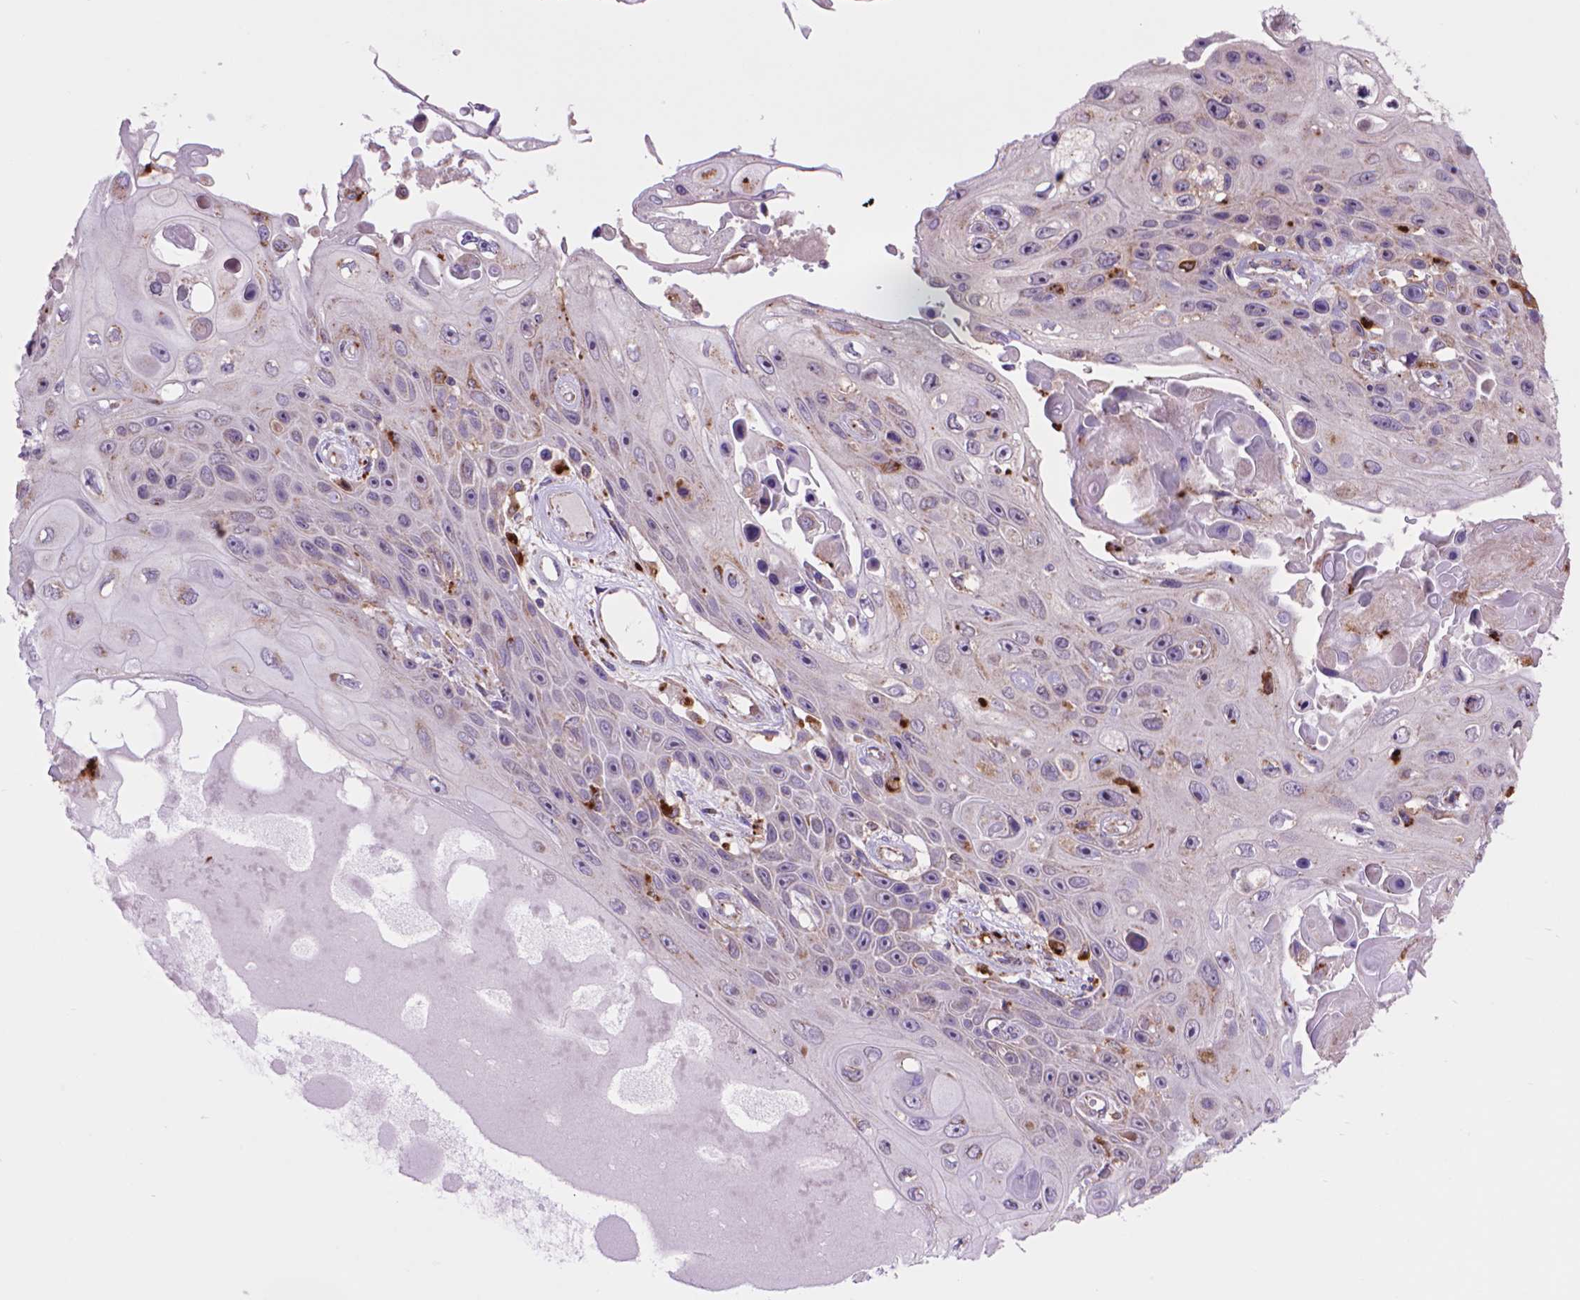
{"staining": {"intensity": "weak", "quantity": "<25%", "location": "cytoplasmic/membranous"}, "tissue": "skin cancer", "cell_type": "Tumor cells", "image_type": "cancer", "snomed": [{"axis": "morphology", "description": "Squamous cell carcinoma, NOS"}, {"axis": "topography", "description": "Skin"}], "caption": "This is an IHC photomicrograph of skin squamous cell carcinoma. There is no staining in tumor cells.", "gene": "GLB1", "patient": {"sex": "male", "age": 82}}